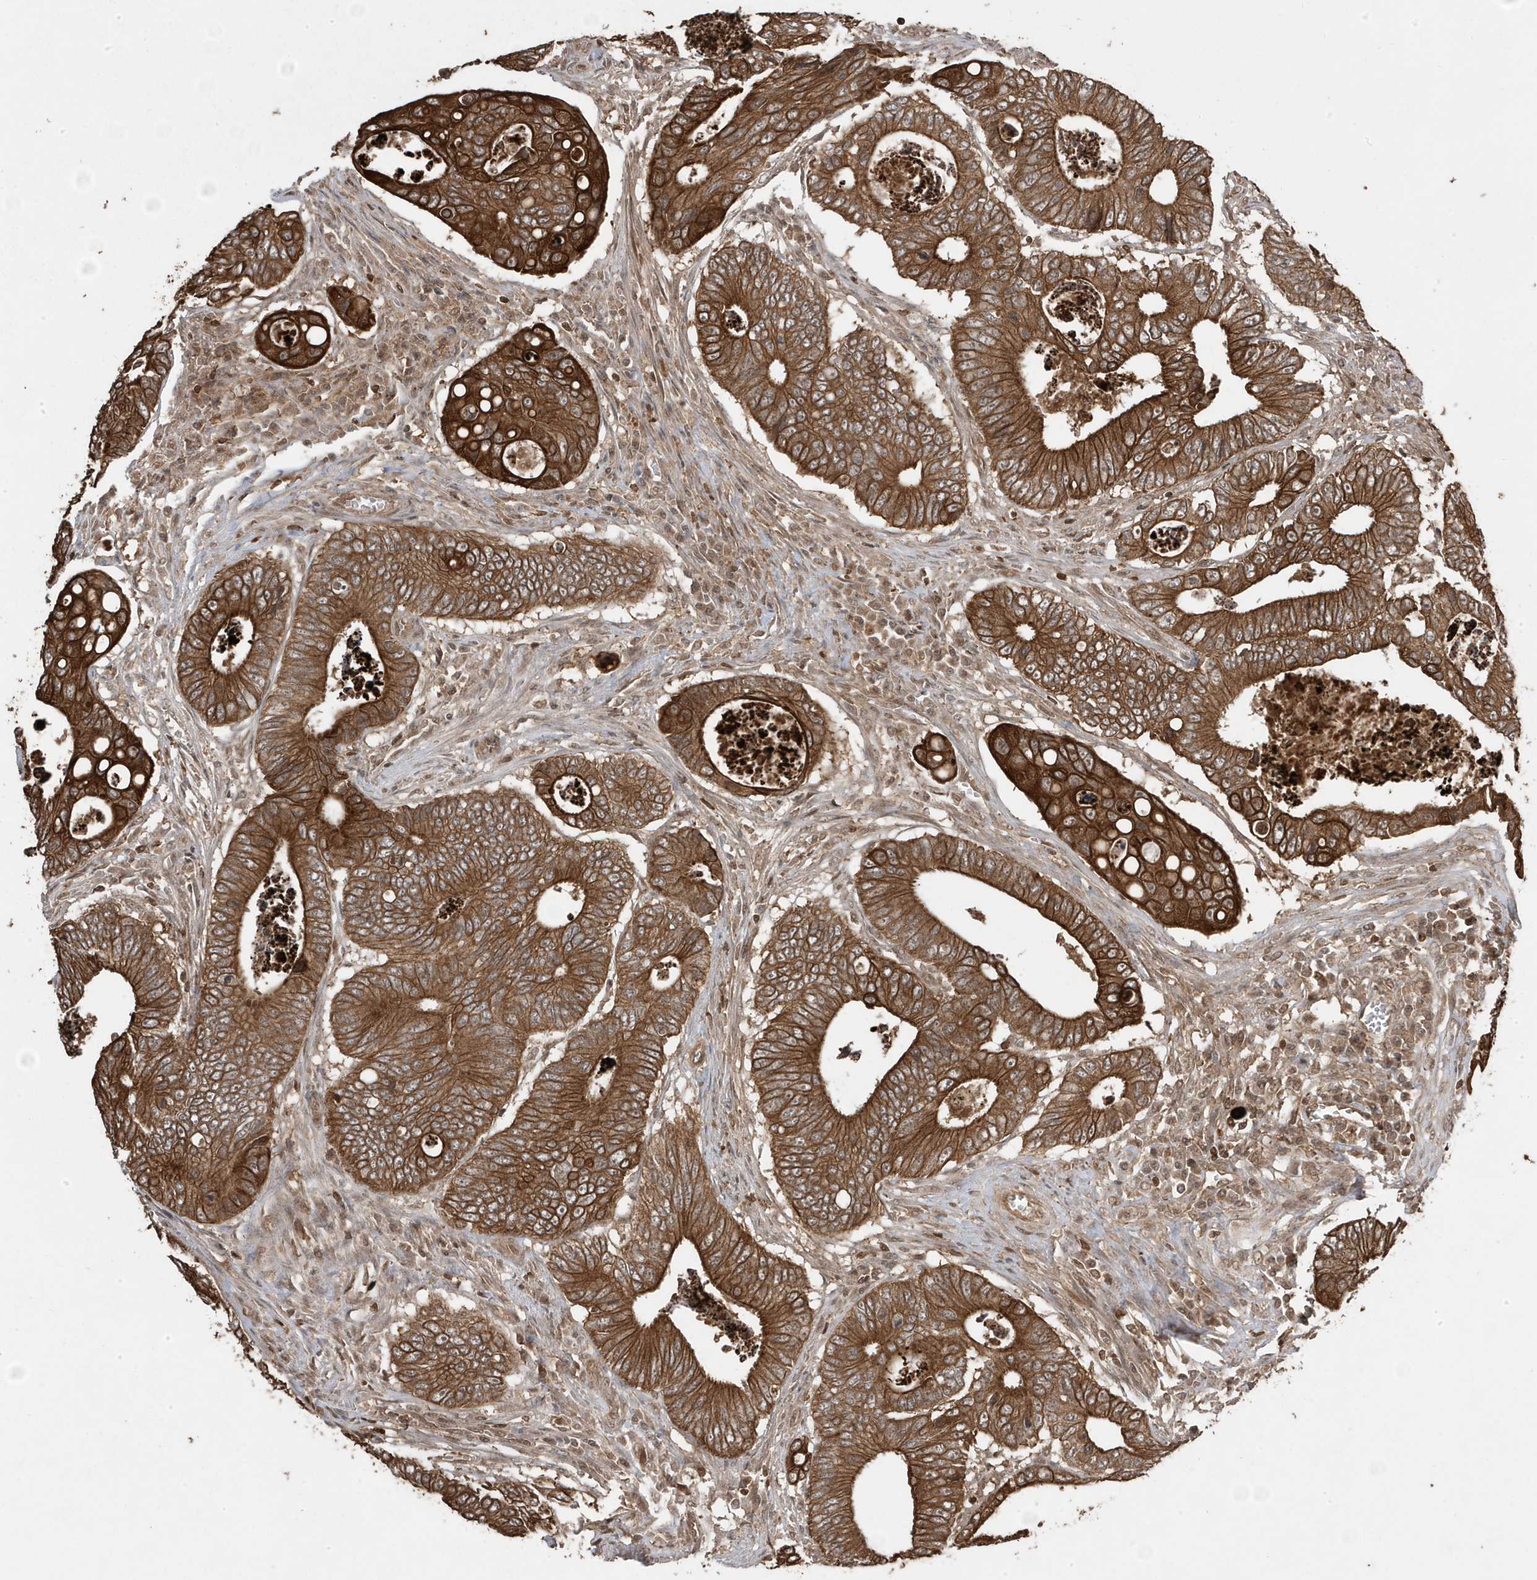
{"staining": {"intensity": "strong", "quantity": ">75%", "location": "cytoplasmic/membranous"}, "tissue": "colorectal cancer", "cell_type": "Tumor cells", "image_type": "cancer", "snomed": [{"axis": "morphology", "description": "Inflammation, NOS"}, {"axis": "morphology", "description": "Adenocarcinoma, NOS"}, {"axis": "topography", "description": "Colon"}], "caption": "A brown stain highlights strong cytoplasmic/membranous positivity of a protein in colorectal cancer (adenocarcinoma) tumor cells.", "gene": "ASAP1", "patient": {"sex": "male", "age": 72}}